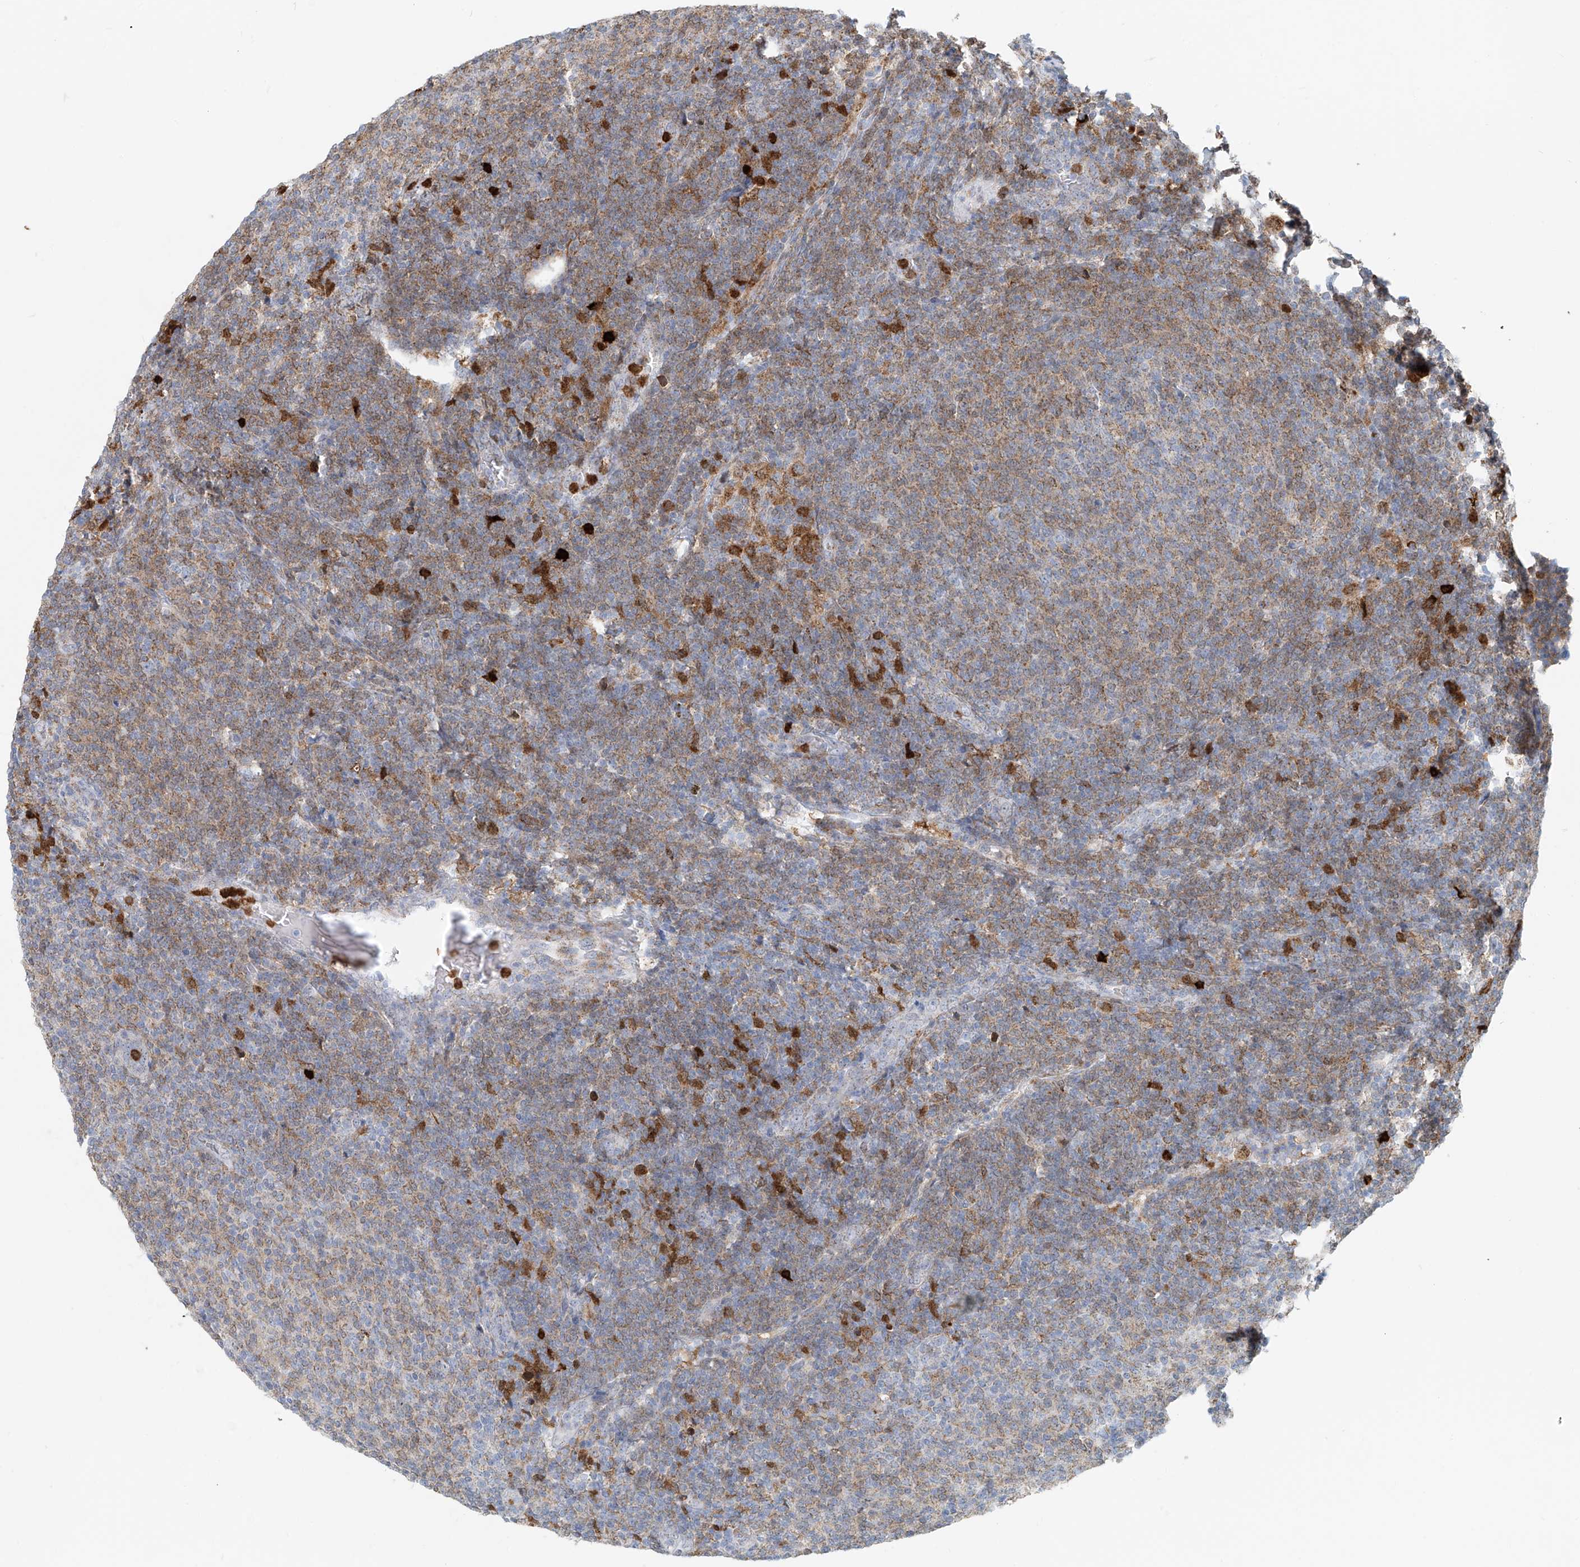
{"staining": {"intensity": "moderate", "quantity": "25%-75%", "location": "cytoplasmic/membranous"}, "tissue": "lymphoma", "cell_type": "Tumor cells", "image_type": "cancer", "snomed": [{"axis": "morphology", "description": "Malignant lymphoma, non-Hodgkin's type, Low grade"}, {"axis": "topography", "description": "Lymph node"}], "caption": "Moderate cytoplasmic/membranous protein staining is appreciated in approximately 25%-75% of tumor cells in low-grade malignant lymphoma, non-Hodgkin's type.", "gene": "PTPRA", "patient": {"sex": "male", "age": 66}}